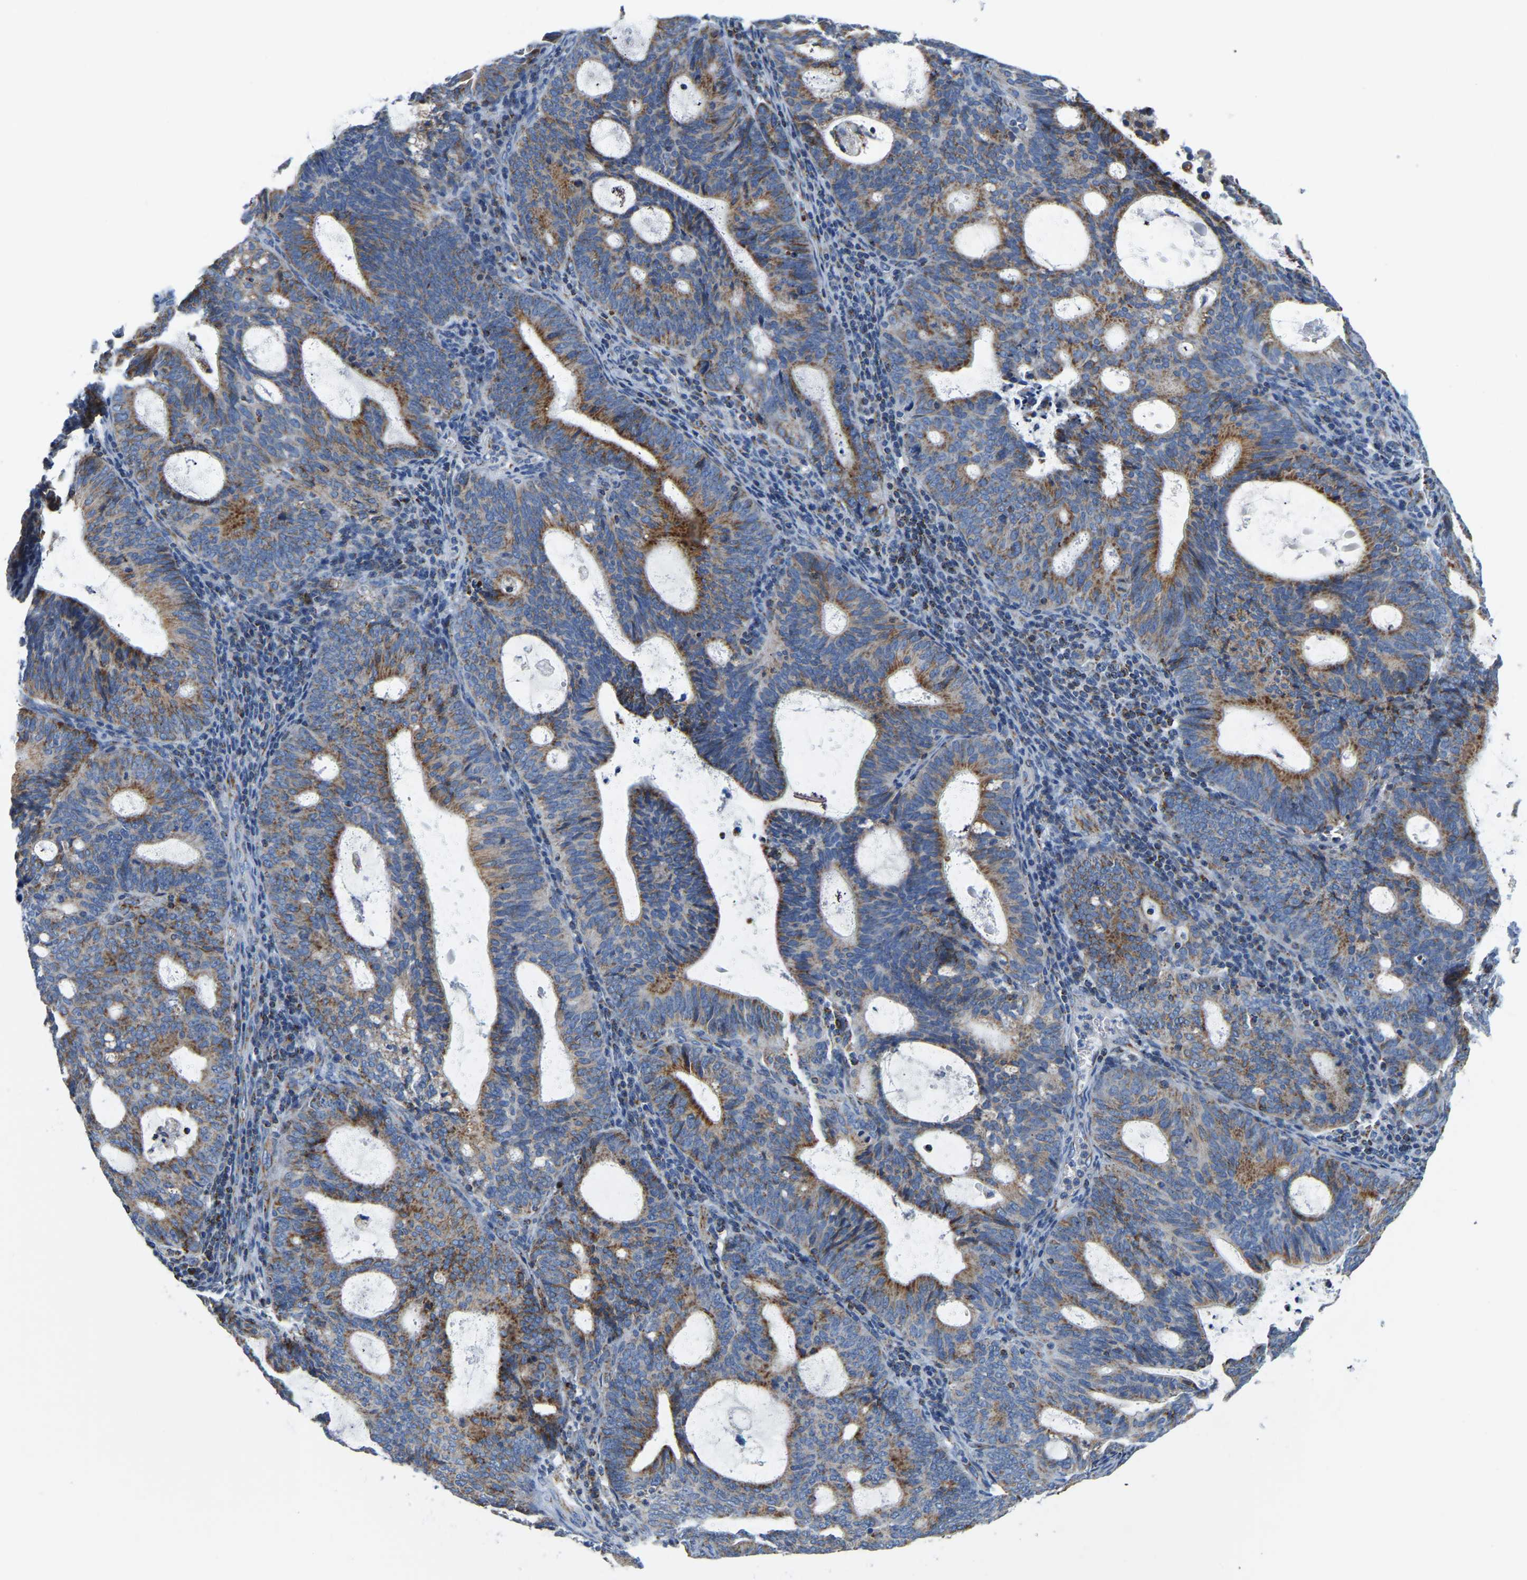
{"staining": {"intensity": "moderate", "quantity": ">75%", "location": "cytoplasmic/membranous"}, "tissue": "endometrial cancer", "cell_type": "Tumor cells", "image_type": "cancer", "snomed": [{"axis": "morphology", "description": "Adenocarcinoma, NOS"}, {"axis": "topography", "description": "Uterus"}], "caption": "Moderate cytoplasmic/membranous protein positivity is appreciated in approximately >75% of tumor cells in endometrial cancer. The staining was performed using DAB to visualize the protein expression in brown, while the nuclei were stained in blue with hematoxylin (Magnification: 20x).", "gene": "SFXN1", "patient": {"sex": "female", "age": 83}}